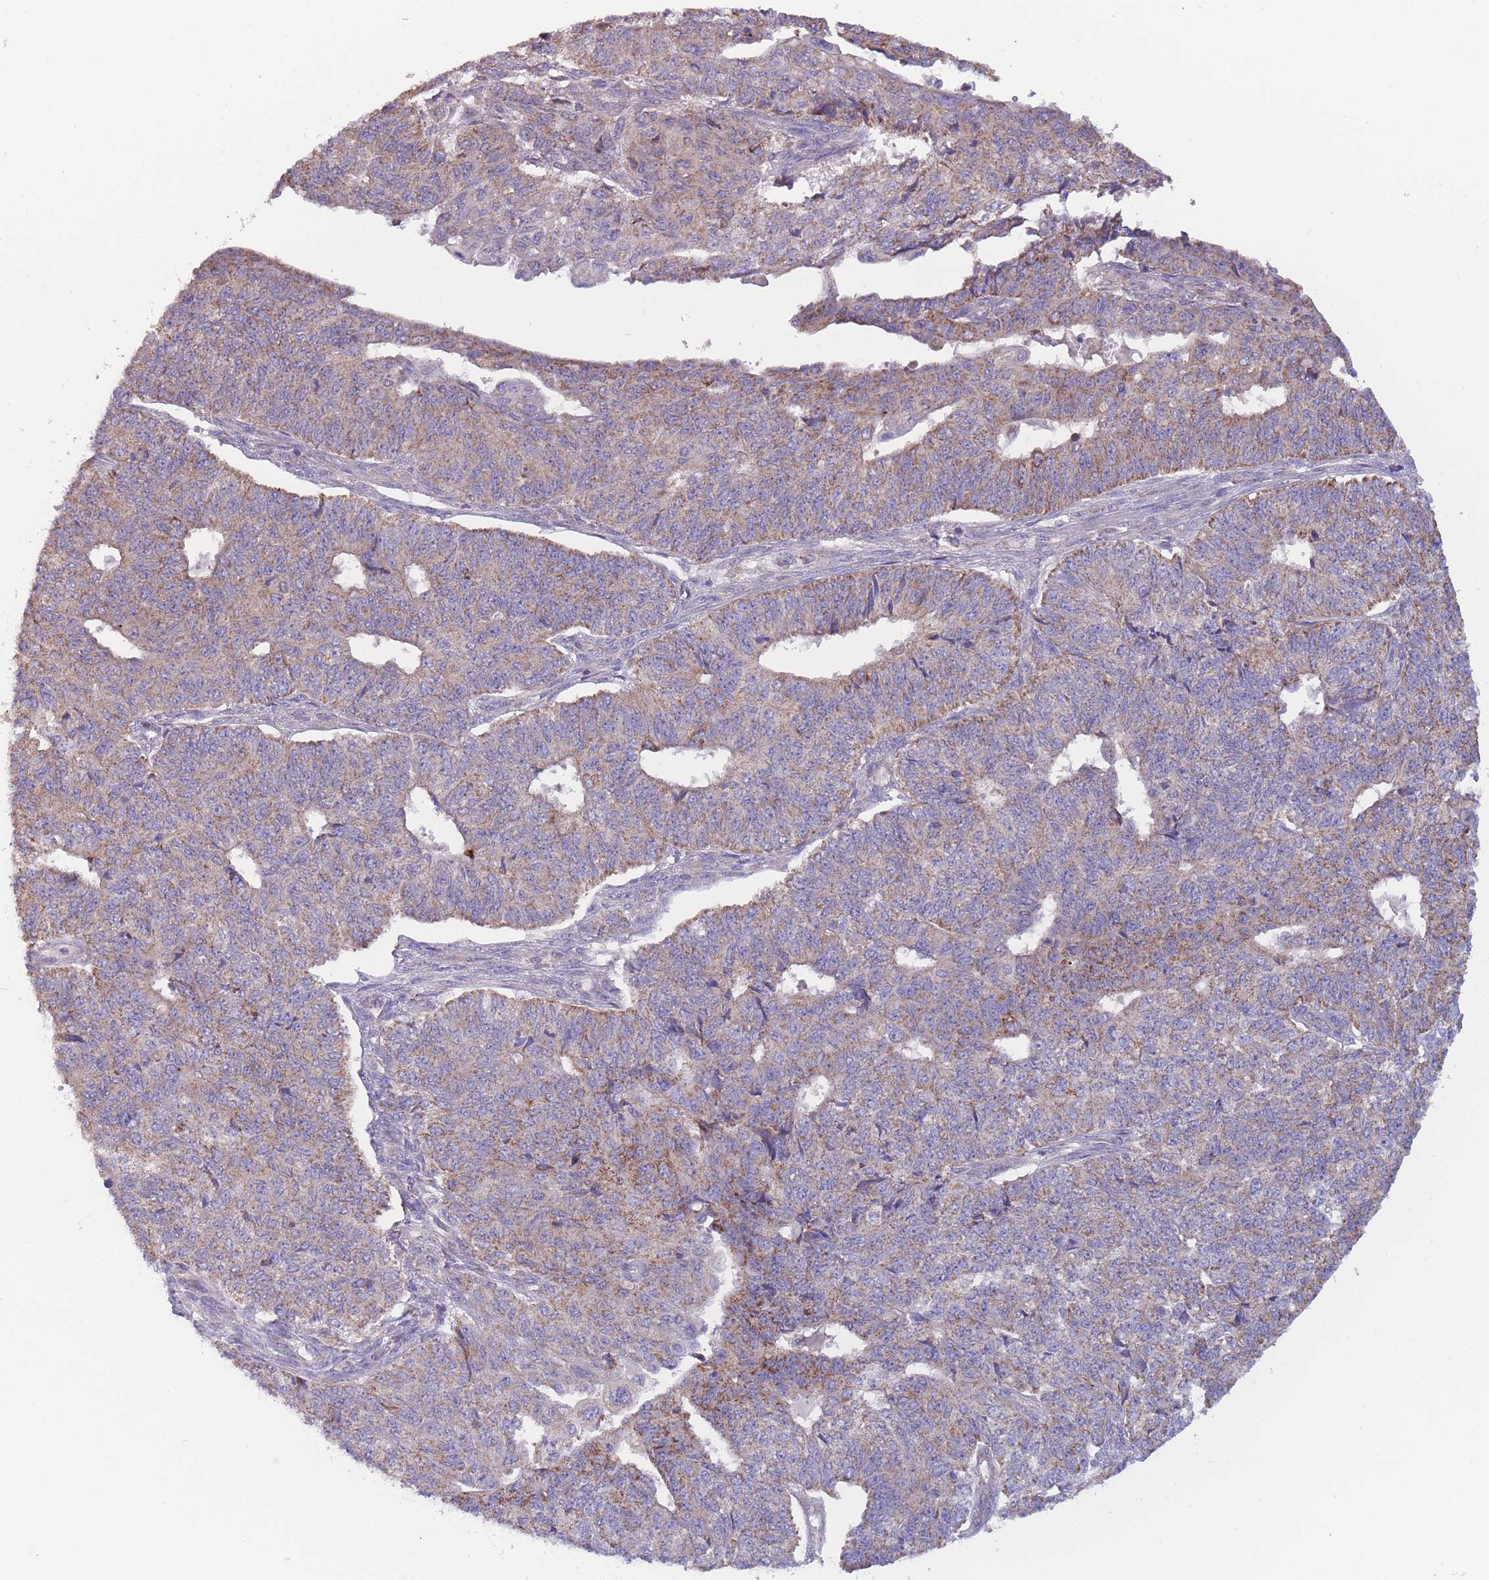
{"staining": {"intensity": "moderate", "quantity": "<25%", "location": "cytoplasmic/membranous"}, "tissue": "endometrial cancer", "cell_type": "Tumor cells", "image_type": "cancer", "snomed": [{"axis": "morphology", "description": "Adenocarcinoma, NOS"}, {"axis": "topography", "description": "Endometrium"}], "caption": "Immunohistochemical staining of human endometrial cancer demonstrates moderate cytoplasmic/membranous protein positivity in approximately <25% of tumor cells. (DAB (3,3'-diaminobenzidine) IHC, brown staining for protein, blue staining for nuclei).", "gene": "SLC25A42", "patient": {"sex": "female", "age": 32}}